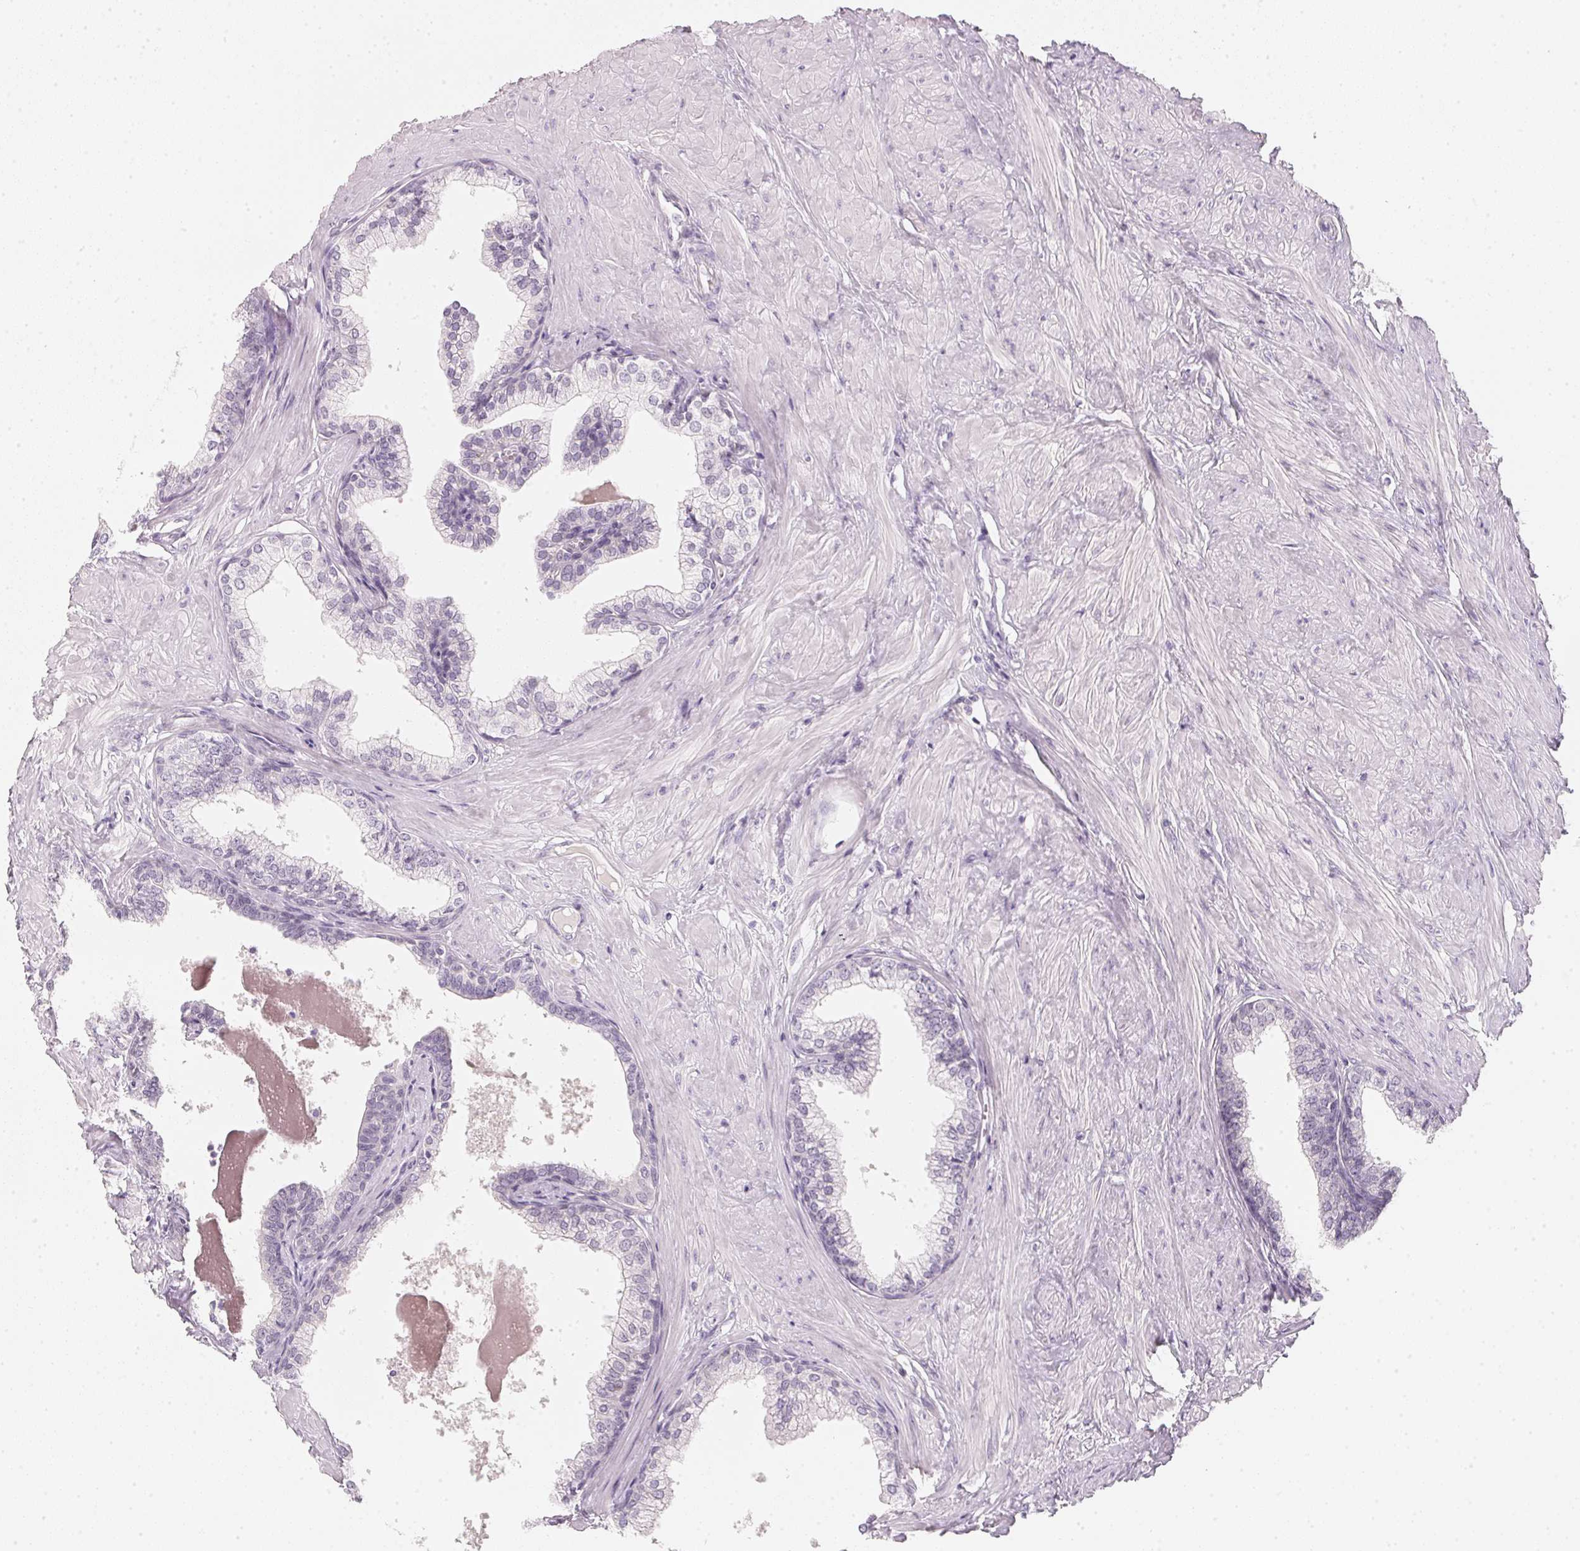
{"staining": {"intensity": "negative", "quantity": "none", "location": "none"}, "tissue": "prostate", "cell_type": "Glandular cells", "image_type": "normal", "snomed": [{"axis": "morphology", "description": "Normal tissue, NOS"}, {"axis": "topography", "description": "Prostate"}, {"axis": "topography", "description": "Peripheral nerve tissue"}], "caption": "This micrograph is of benign prostate stained with immunohistochemistry to label a protein in brown with the nuclei are counter-stained blue. There is no expression in glandular cells.", "gene": "CFAP276", "patient": {"sex": "male", "age": 55}}